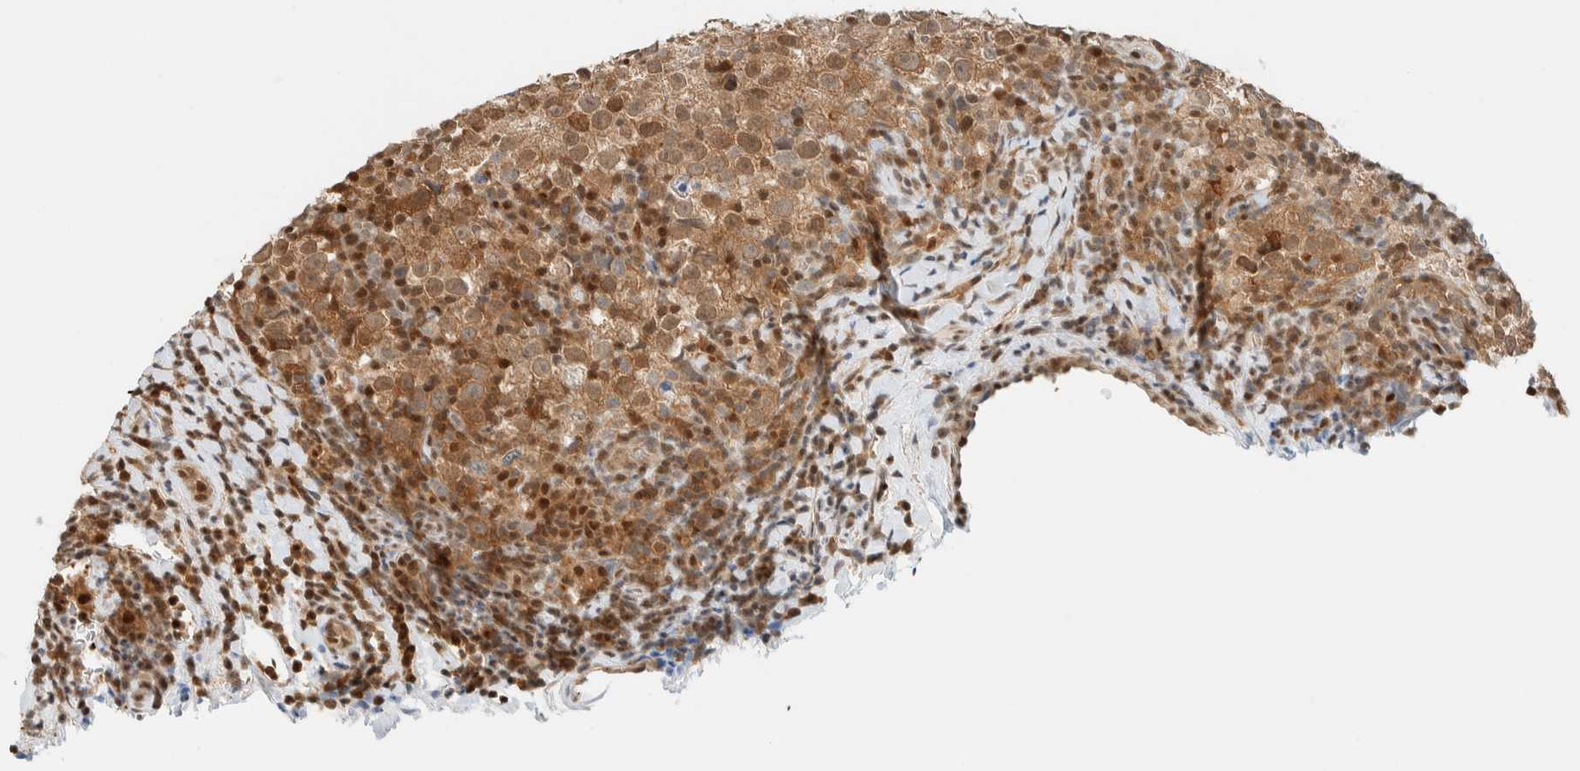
{"staining": {"intensity": "moderate", "quantity": ">75%", "location": "cytoplasmic/membranous"}, "tissue": "testis cancer", "cell_type": "Tumor cells", "image_type": "cancer", "snomed": [{"axis": "morphology", "description": "Normal tissue, NOS"}, {"axis": "morphology", "description": "Seminoma, NOS"}, {"axis": "topography", "description": "Testis"}], "caption": "Protein staining displays moderate cytoplasmic/membranous staining in approximately >75% of tumor cells in testis cancer. (DAB (3,3'-diaminobenzidine) IHC, brown staining for protein, blue staining for nuclei).", "gene": "ZBTB37", "patient": {"sex": "male", "age": 43}}